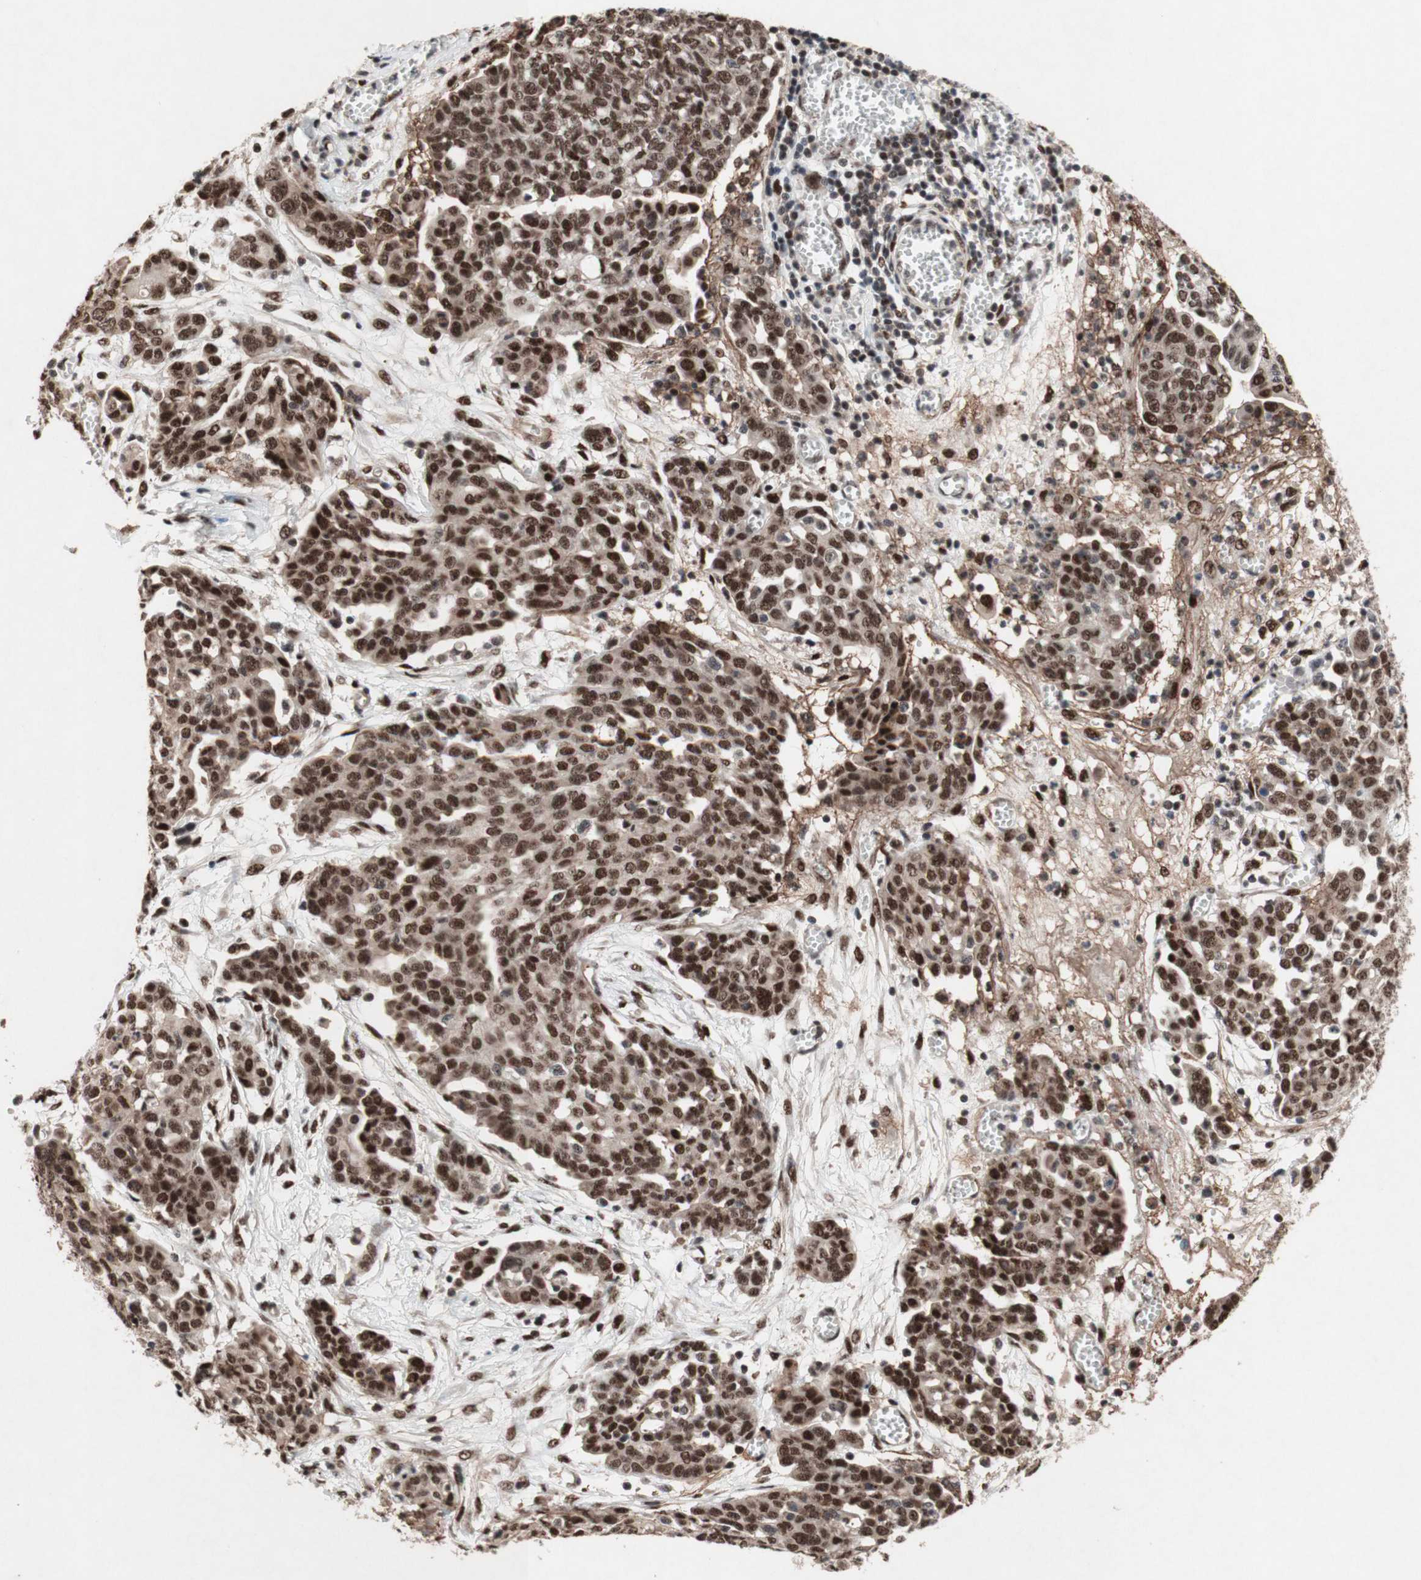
{"staining": {"intensity": "strong", "quantity": ">75%", "location": "nuclear"}, "tissue": "ovarian cancer", "cell_type": "Tumor cells", "image_type": "cancer", "snomed": [{"axis": "morphology", "description": "Cystadenocarcinoma, serous, NOS"}, {"axis": "topography", "description": "Soft tissue"}, {"axis": "topography", "description": "Ovary"}], "caption": "Immunohistochemical staining of human ovarian serous cystadenocarcinoma demonstrates high levels of strong nuclear expression in approximately >75% of tumor cells.", "gene": "TLE1", "patient": {"sex": "female", "age": 57}}